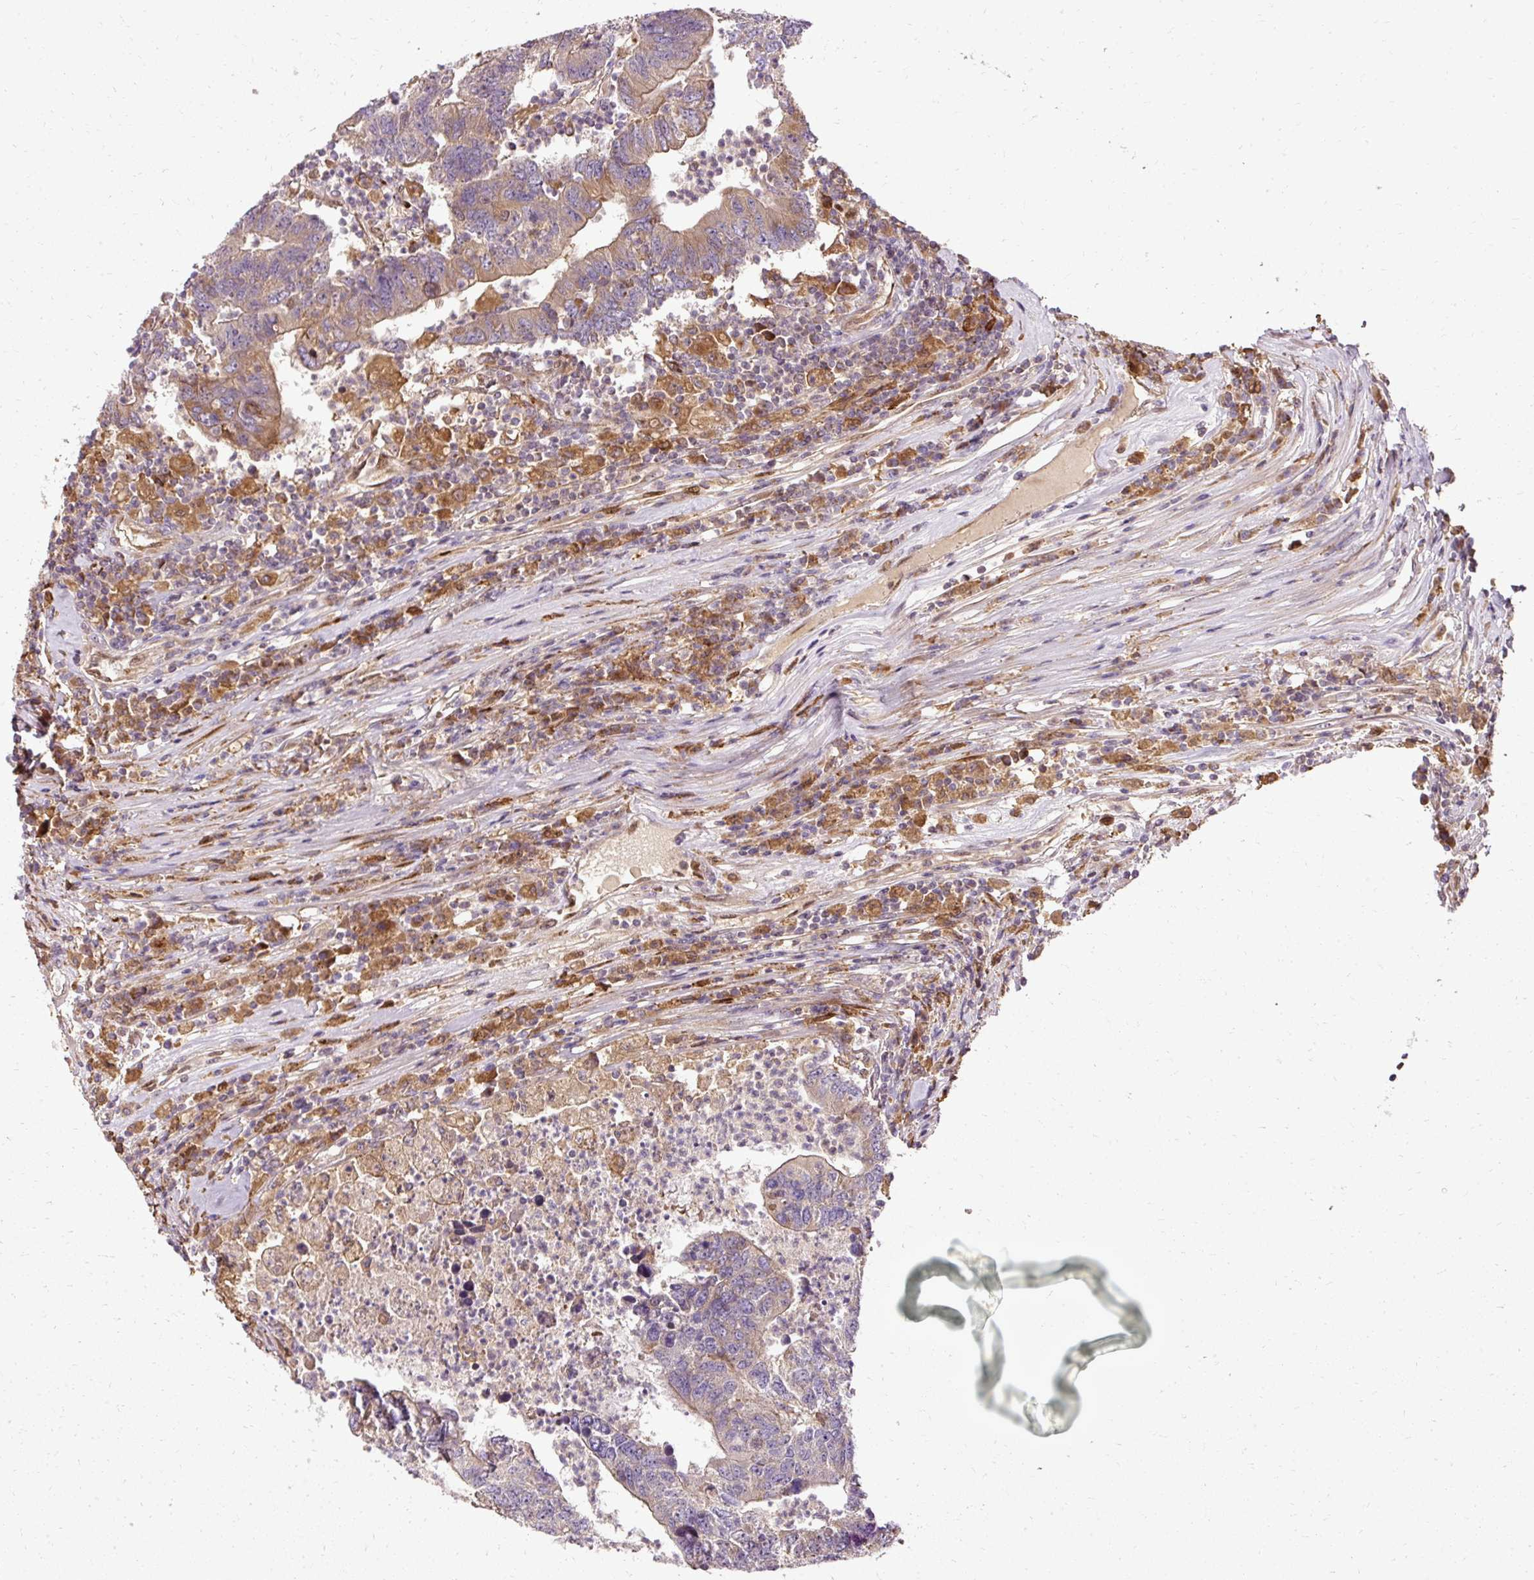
{"staining": {"intensity": "weak", "quantity": "25%-75%", "location": "cytoplasmic/membranous"}, "tissue": "colorectal cancer", "cell_type": "Tumor cells", "image_type": "cancer", "snomed": [{"axis": "morphology", "description": "Adenocarcinoma, NOS"}, {"axis": "topography", "description": "Colon"}], "caption": "The micrograph shows immunohistochemical staining of colorectal cancer. There is weak cytoplasmic/membranous positivity is identified in approximately 25%-75% of tumor cells. The staining is performed using DAB brown chromogen to label protein expression. The nuclei are counter-stained blue using hematoxylin.", "gene": "NAPA", "patient": {"sex": "female", "age": 48}}